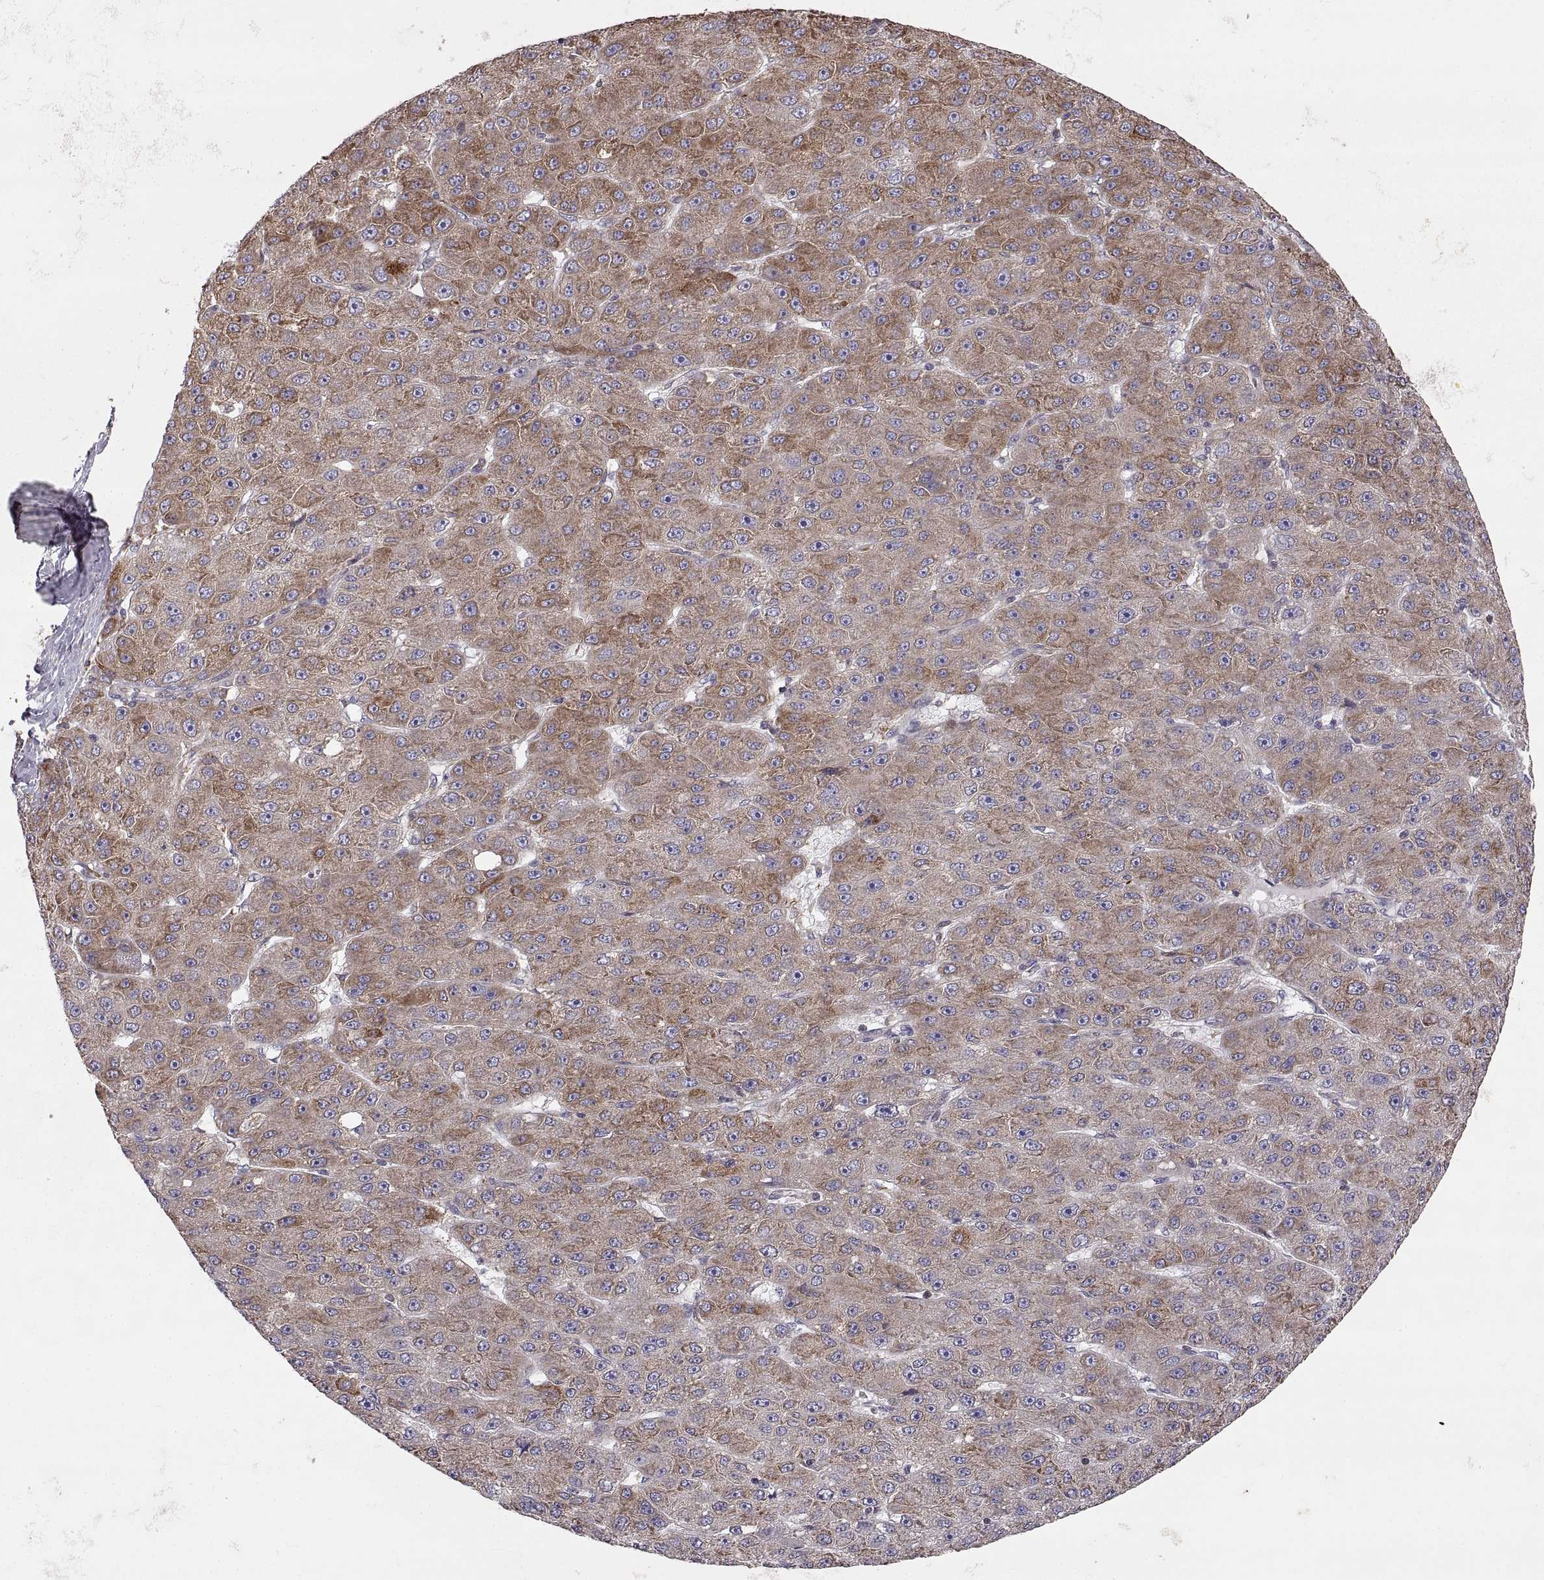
{"staining": {"intensity": "moderate", "quantity": ">75%", "location": "cytoplasmic/membranous"}, "tissue": "liver cancer", "cell_type": "Tumor cells", "image_type": "cancer", "snomed": [{"axis": "morphology", "description": "Carcinoma, Hepatocellular, NOS"}, {"axis": "topography", "description": "Liver"}], "caption": "The immunohistochemical stain labels moderate cytoplasmic/membranous positivity in tumor cells of liver cancer tissue. (DAB (3,3'-diaminobenzidine) IHC with brightfield microscopy, high magnification).", "gene": "PLEKHB2", "patient": {"sex": "male", "age": 67}}